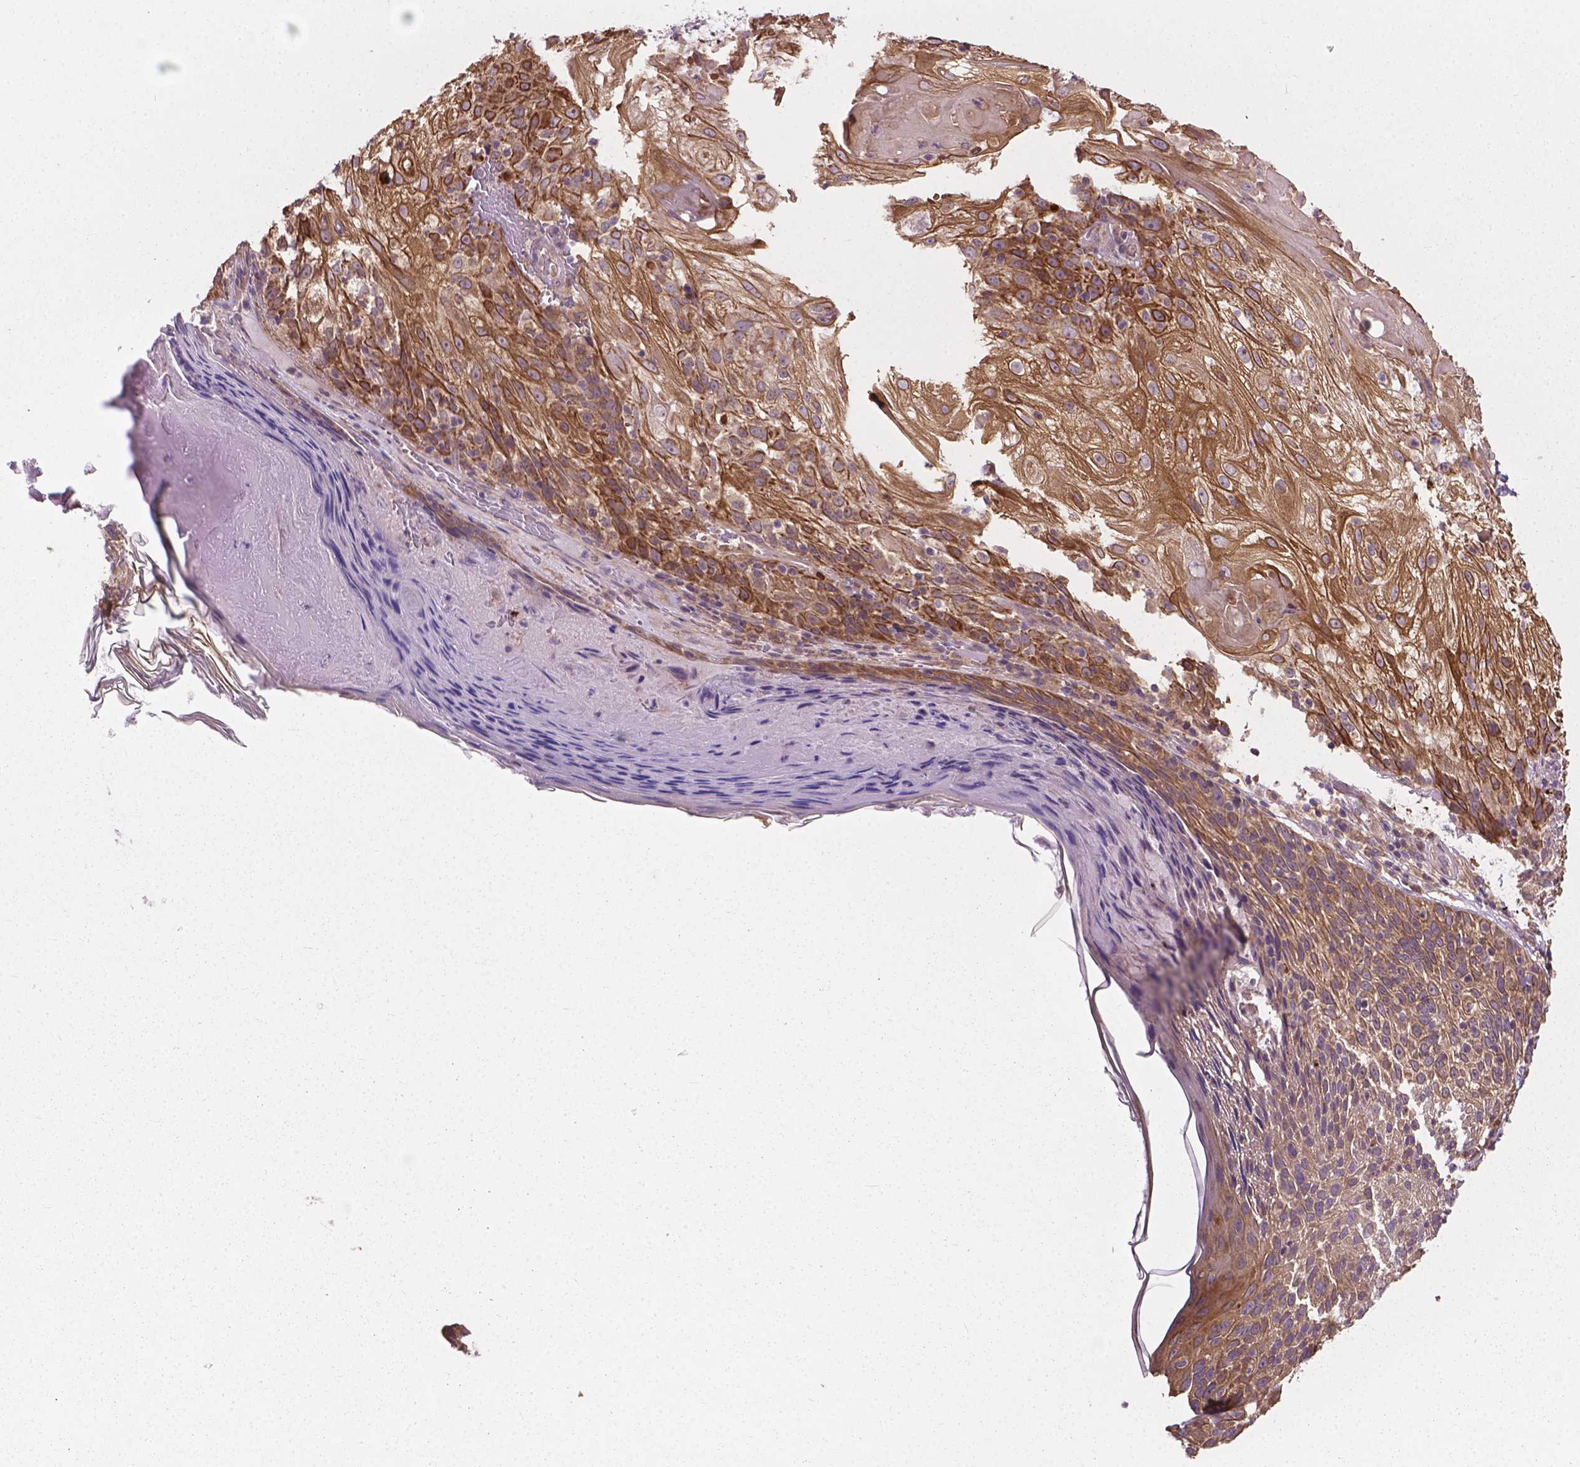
{"staining": {"intensity": "strong", "quantity": ">75%", "location": "cytoplasmic/membranous"}, "tissue": "skin cancer", "cell_type": "Tumor cells", "image_type": "cancer", "snomed": [{"axis": "morphology", "description": "Normal tissue, NOS"}, {"axis": "morphology", "description": "Squamous cell carcinoma, NOS"}, {"axis": "topography", "description": "Skin"}], "caption": "Protein expression by immunohistochemistry demonstrates strong cytoplasmic/membranous staining in approximately >75% of tumor cells in skin cancer.", "gene": "MZT1", "patient": {"sex": "female", "age": 83}}